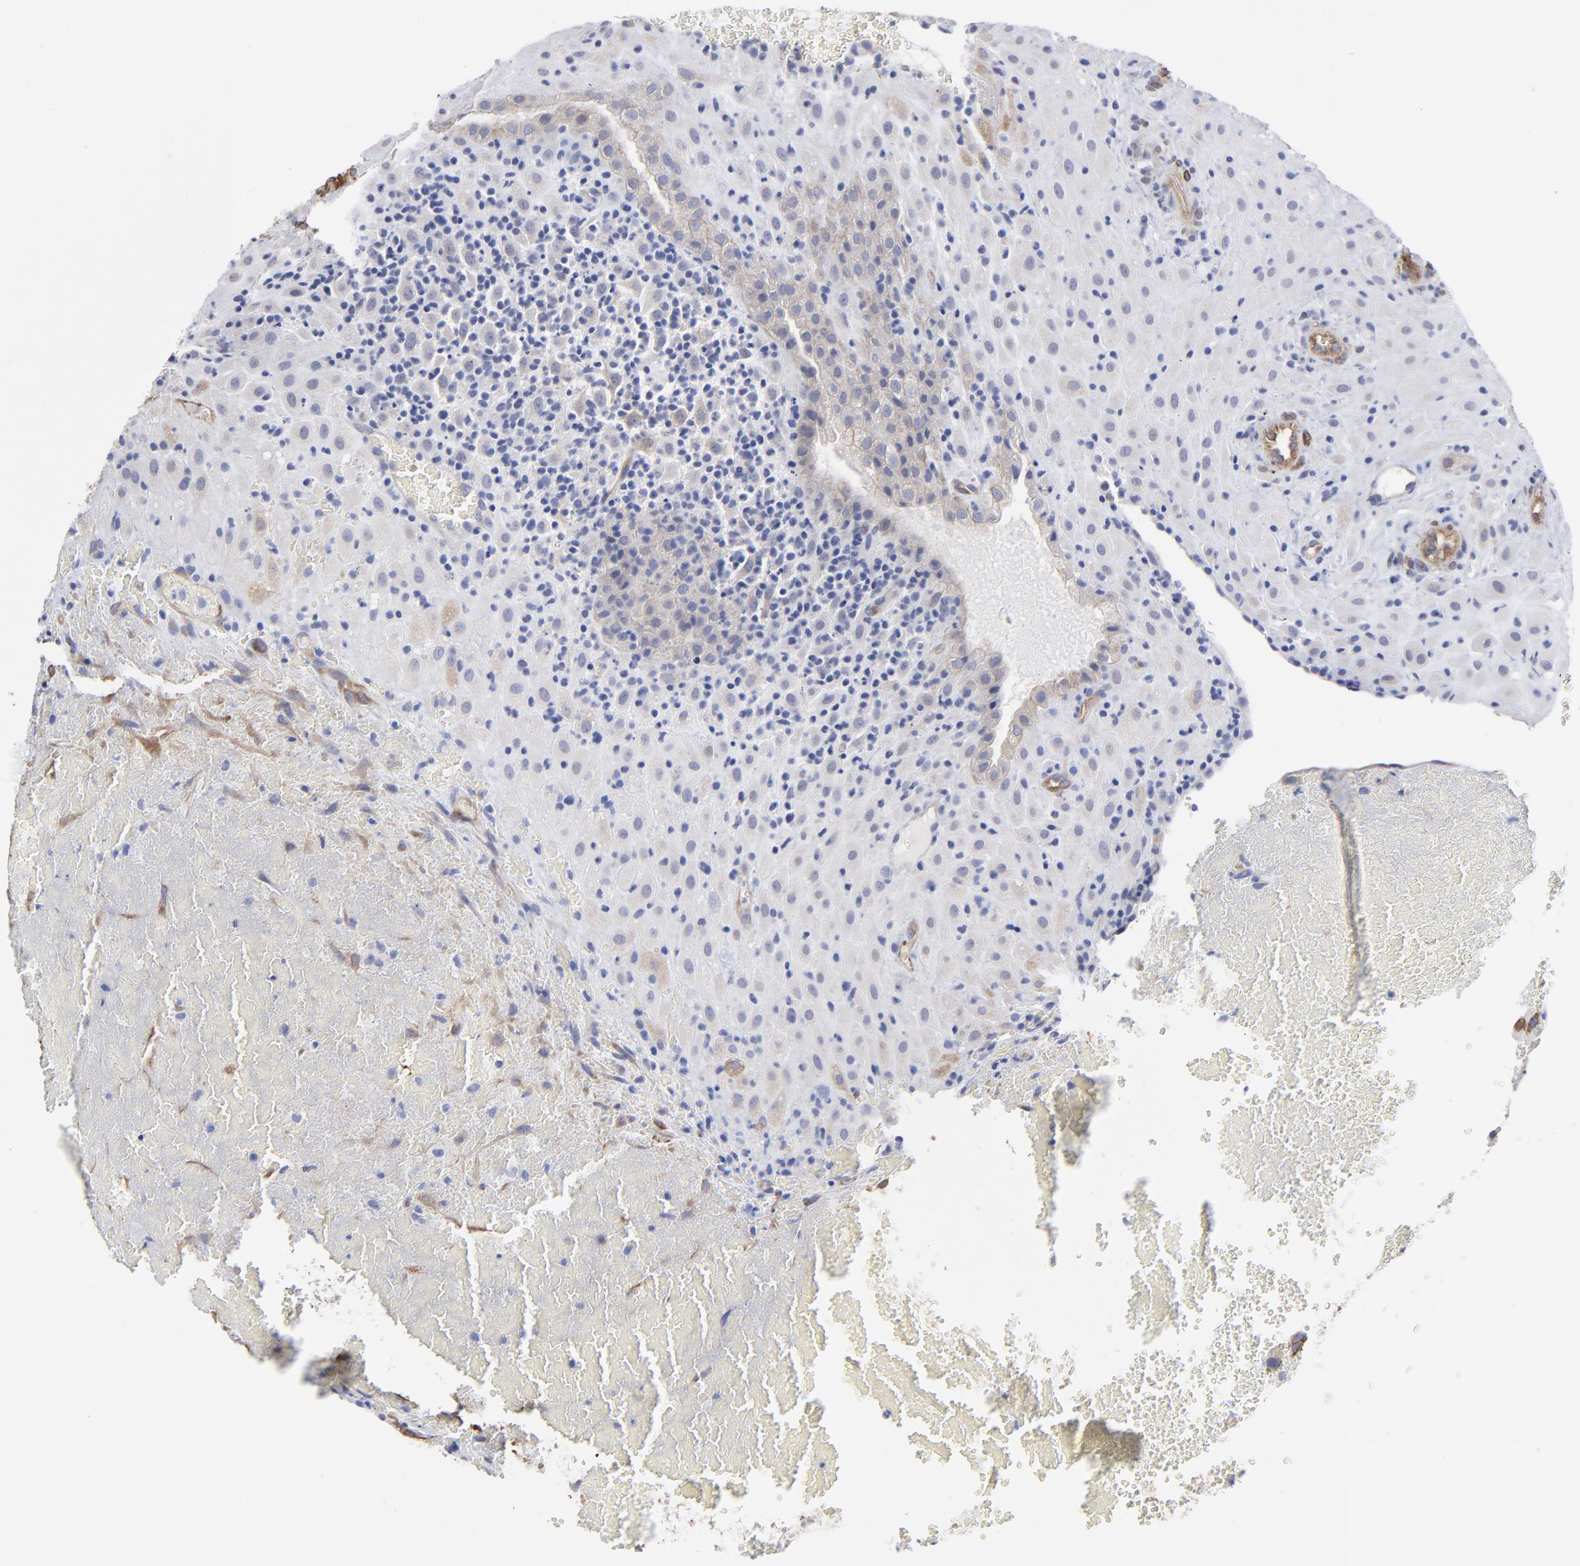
{"staining": {"intensity": "weak", "quantity": "<25%", "location": "cytoplasmic/membranous"}, "tissue": "placenta", "cell_type": "Decidual cells", "image_type": "normal", "snomed": [{"axis": "morphology", "description": "Normal tissue, NOS"}, {"axis": "topography", "description": "Placenta"}], "caption": "Unremarkable placenta was stained to show a protein in brown. There is no significant staining in decidual cells. (Brightfield microscopy of DAB (3,3'-diaminobenzidine) IHC at high magnification).", "gene": "CILP", "patient": {"sex": "female", "age": 19}}